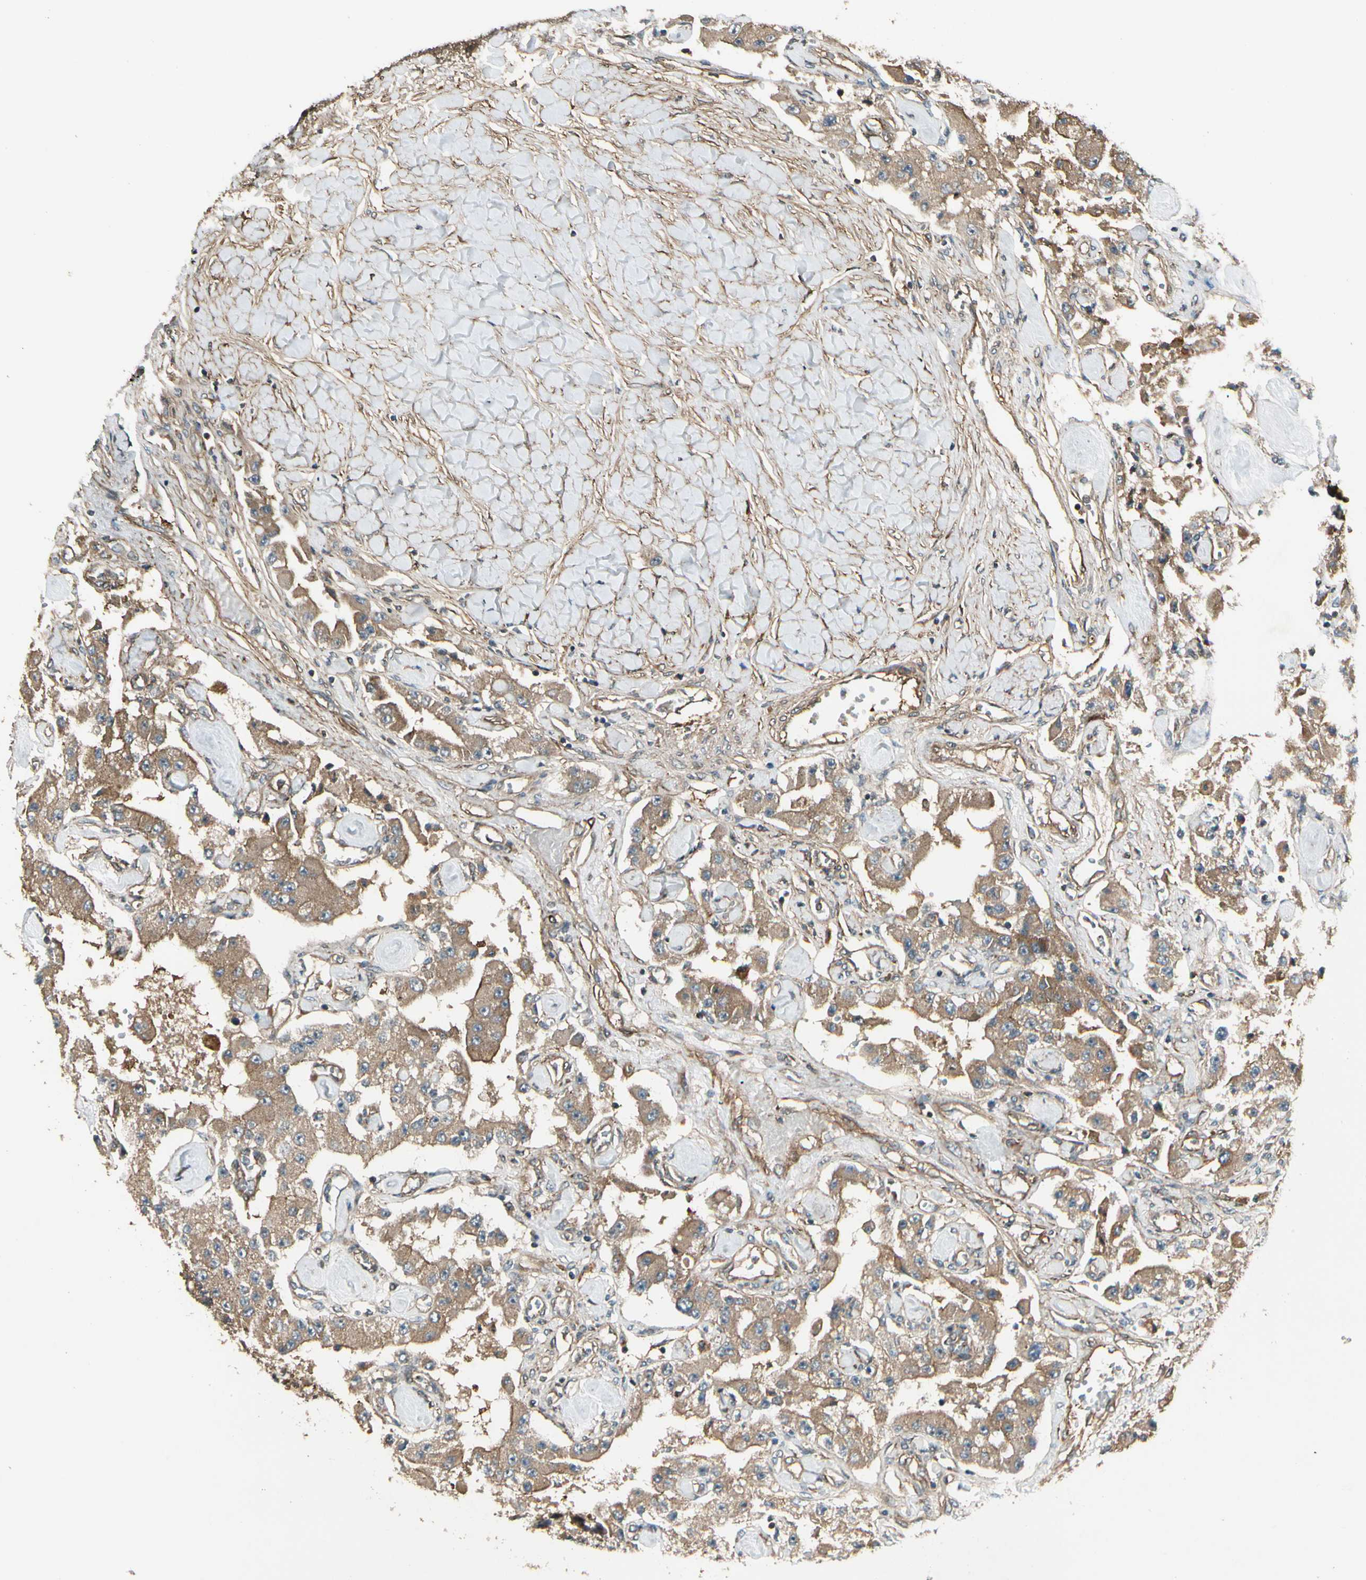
{"staining": {"intensity": "moderate", "quantity": ">75%", "location": "cytoplasmic/membranous"}, "tissue": "carcinoid", "cell_type": "Tumor cells", "image_type": "cancer", "snomed": [{"axis": "morphology", "description": "Carcinoid, malignant, NOS"}, {"axis": "topography", "description": "Pancreas"}], "caption": "A high-resolution micrograph shows immunohistochemistry staining of malignant carcinoid, which reveals moderate cytoplasmic/membranous positivity in about >75% of tumor cells. (brown staining indicates protein expression, while blue staining denotes nuclei).", "gene": "FKBP15", "patient": {"sex": "male", "age": 41}}